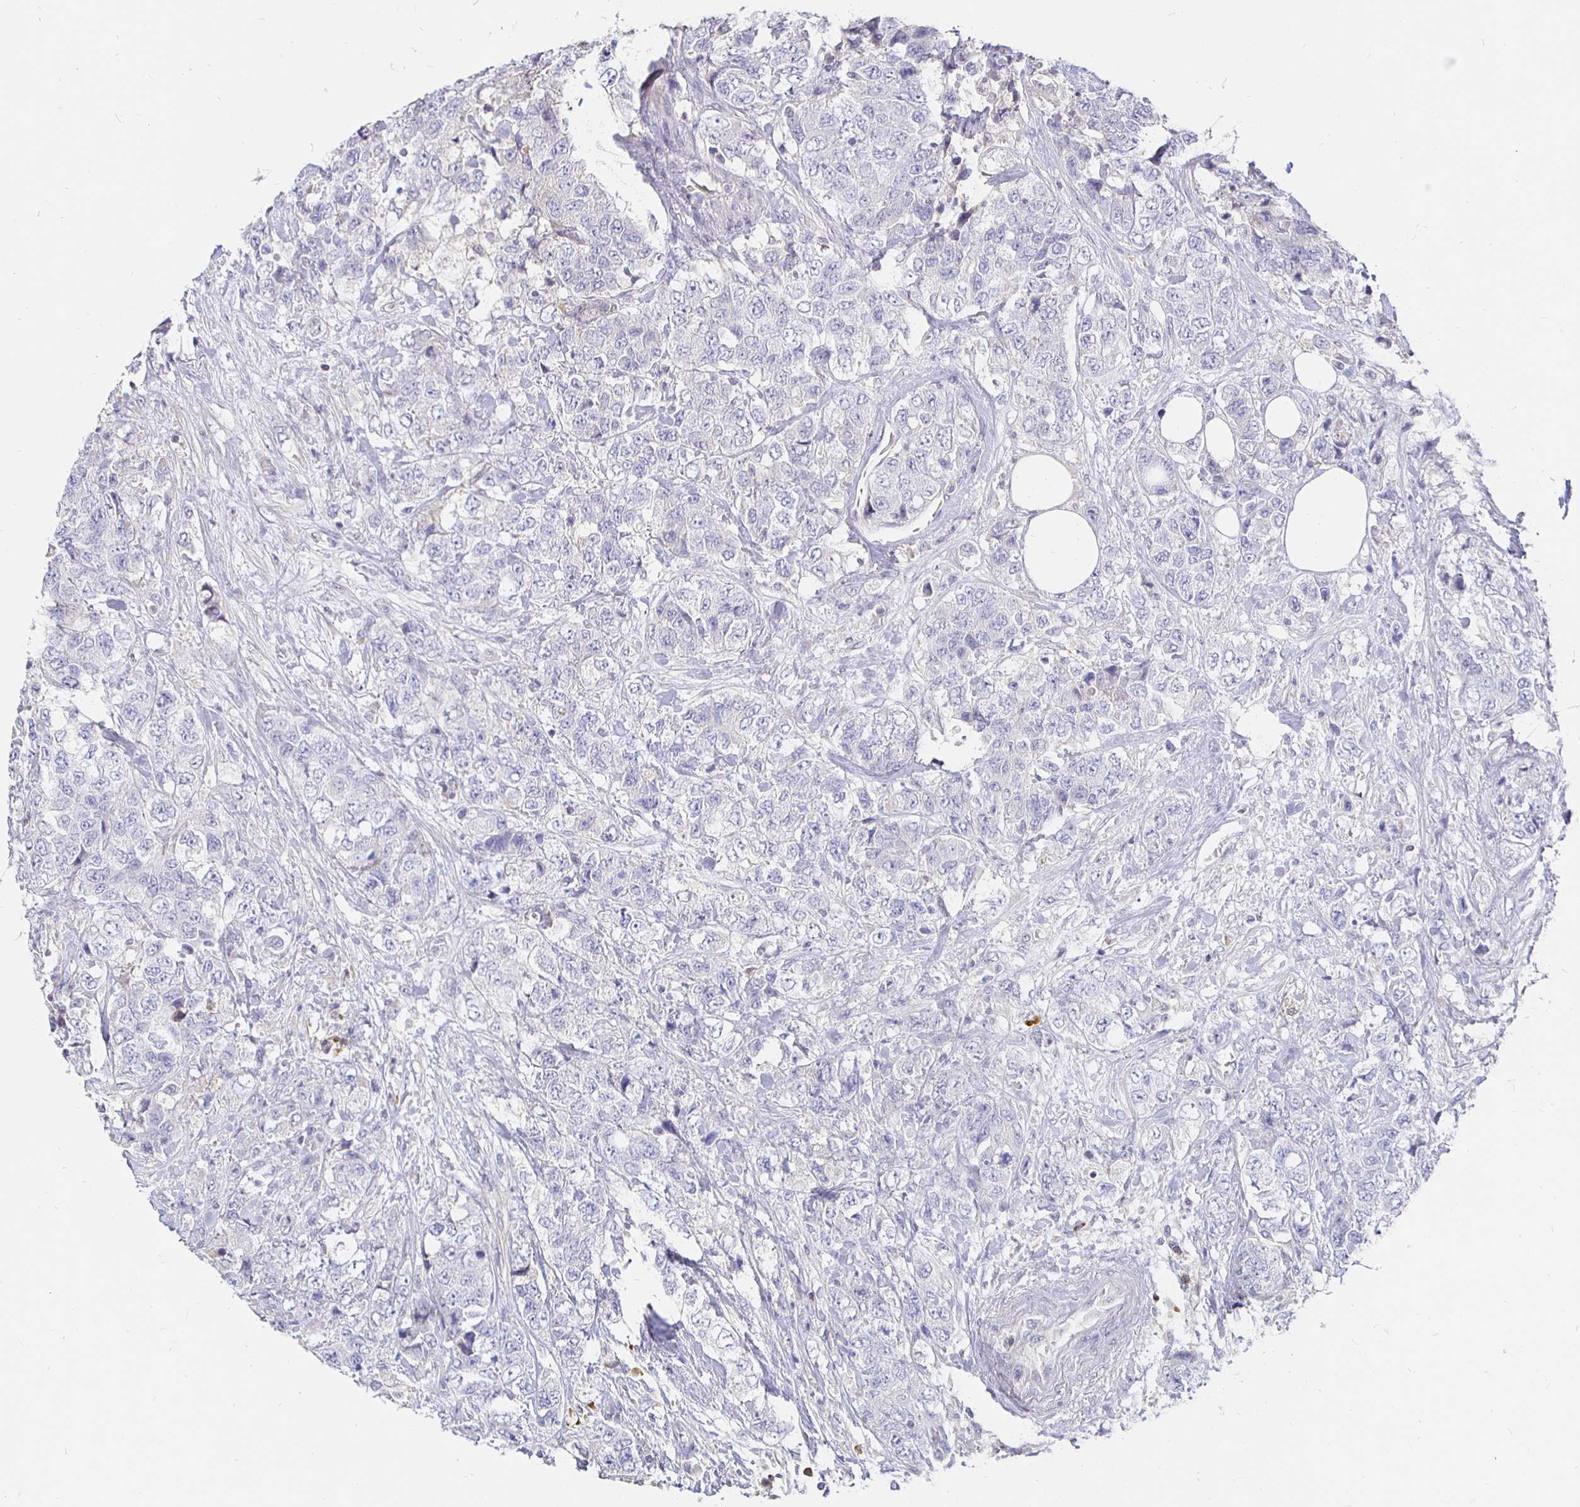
{"staining": {"intensity": "negative", "quantity": "none", "location": "none"}, "tissue": "urothelial cancer", "cell_type": "Tumor cells", "image_type": "cancer", "snomed": [{"axis": "morphology", "description": "Urothelial carcinoma, High grade"}, {"axis": "topography", "description": "Urinary bladder"}], "caption": "Immunohistochemistry of human high-grade urothelial carcinoma displays no staining in tumor cells.", "gene": "CXCR3", "patient": {"sex": "female", "age": 78}}